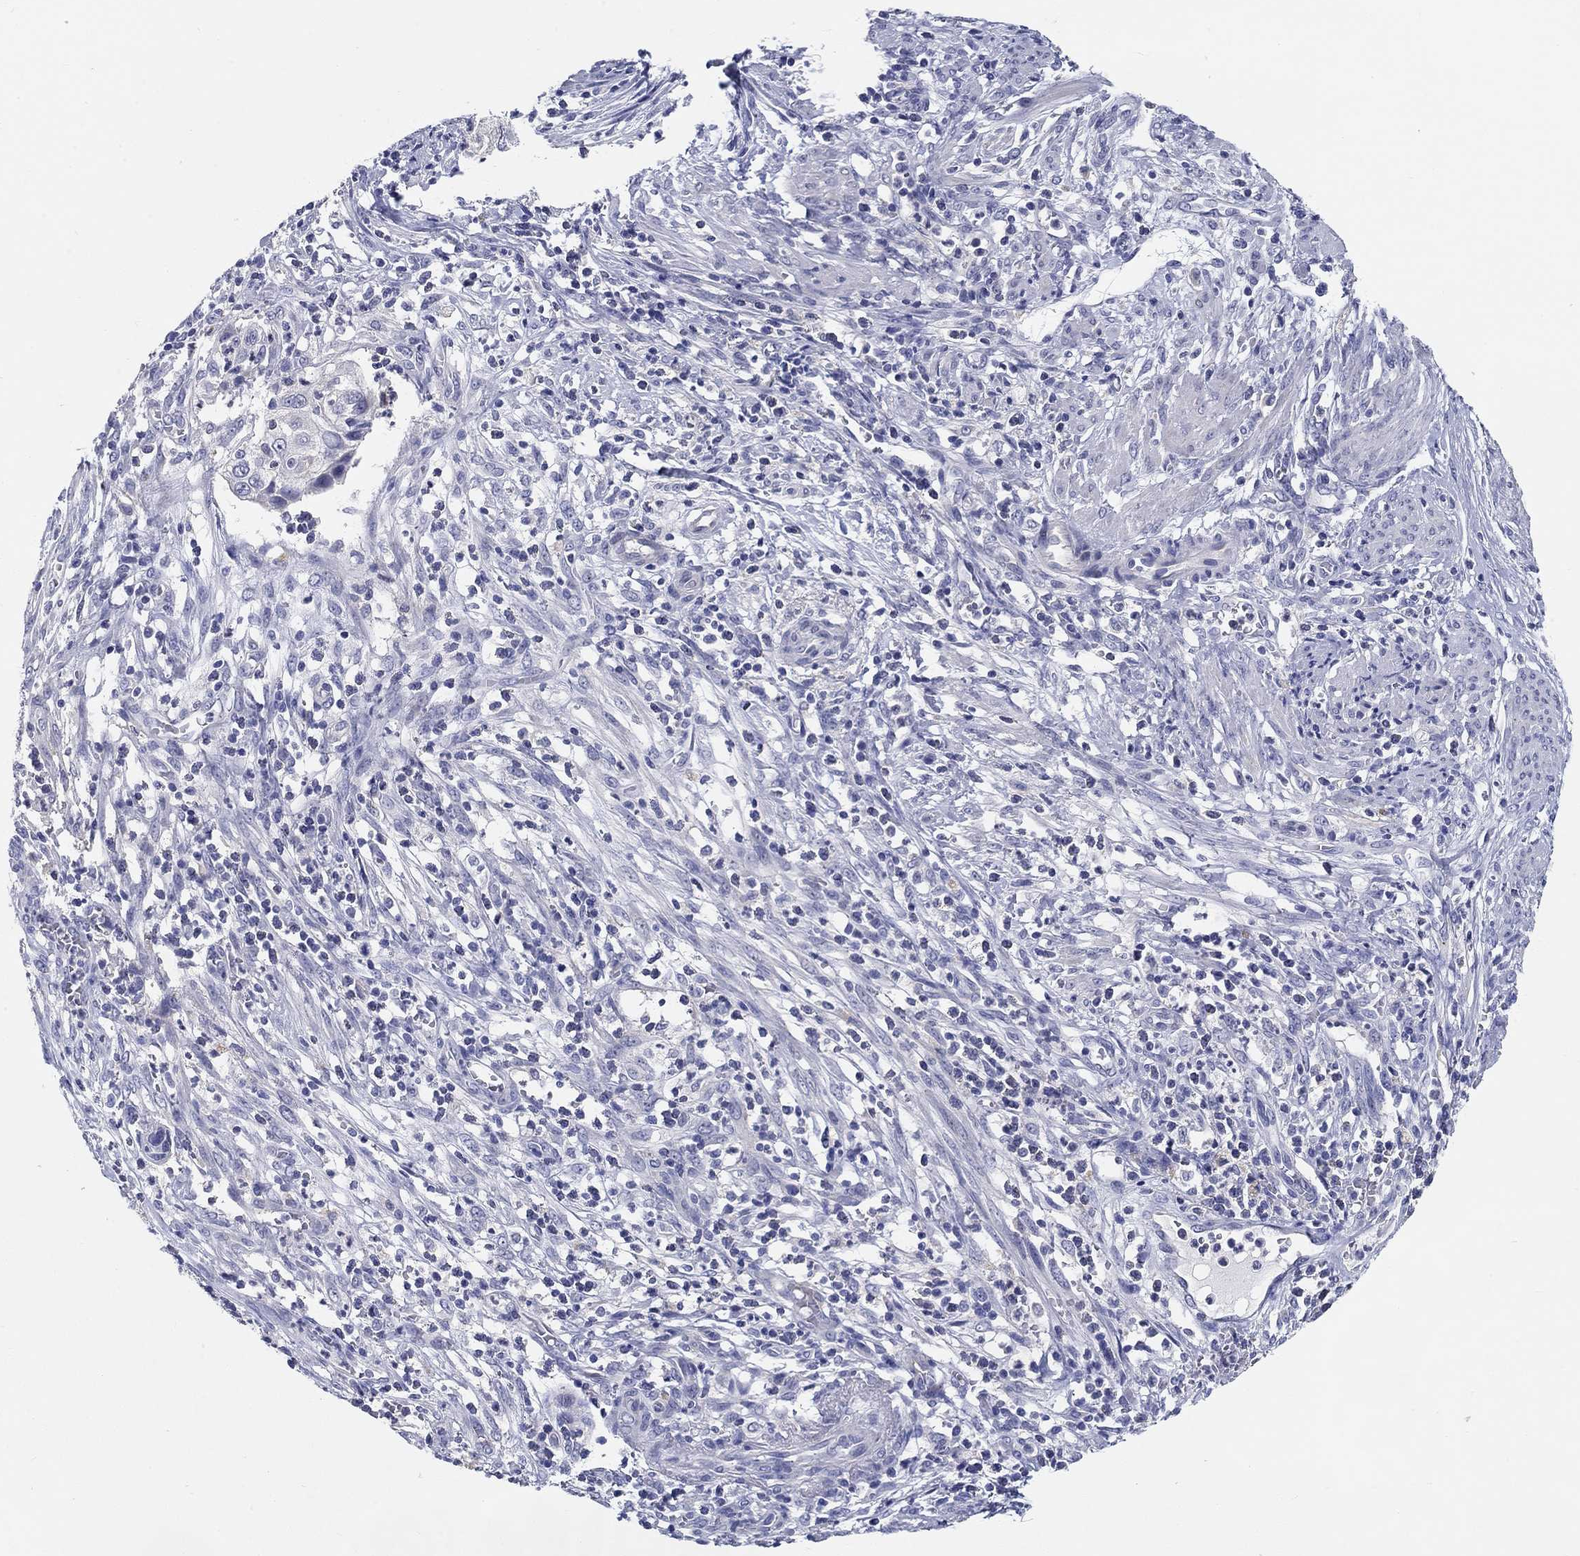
{"staining": {"intensity": "negative", "quantity": "none", "location": "none"}, "tissue": "cervical cancer", "cell_type": "Tumor cells", "image_type": "cancer", "snomed": [{"axis": "morphology", "description": "Squamous cell carcinoma, NOS"}, {"axis": "topography", "description": "Cervix"}], "caption": "The image demonstrates no significant expression in tumor cells of cervical squamous cell carcinoma.", "gene": "RAP1GAP", "patient": {"sex": "female", "age": 70}}